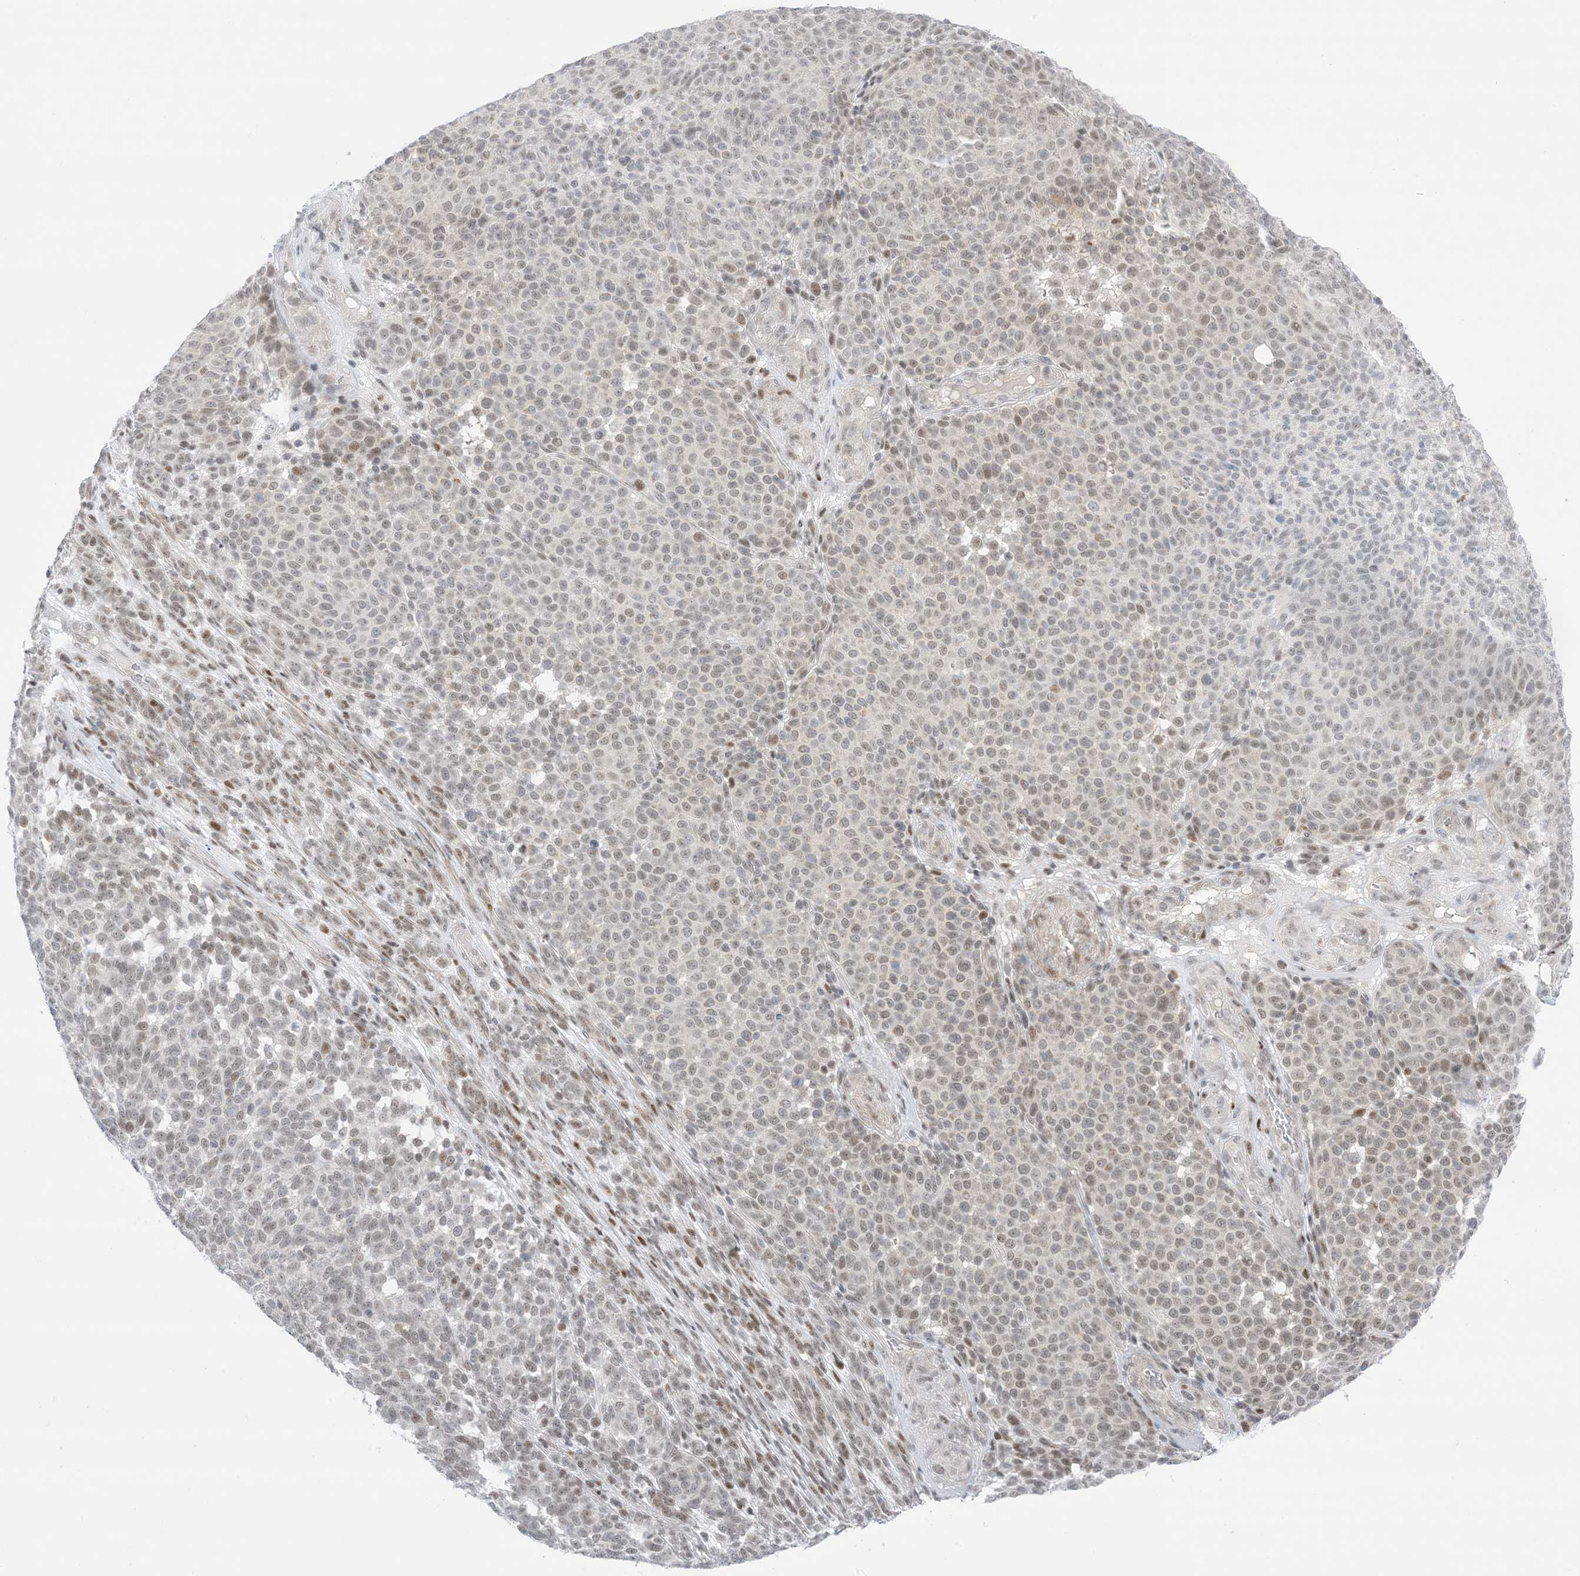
{"staining": {"intensity": "weak", "quantity": "25%-75%", "location": "nuclear"}, "tissue": "melanoma", "cell_type": "Tumor cells", "image_type": "cancer", "snomed": [{"axis": "morphology", "description": "Malignant melanoma, NOS"}, {"axis": "topography", "description": "Skin"}], "caption": "Immunohistochemical staining of melanoma displays weak nuclear protein staining in about 25%-75% of tumor cells. The staining was performed using DAB, with brown indicating positive protein expression. Nuclei are stained blue with hematoxylin.", "gene": "TFPT", "patient": {"sex": "male", "age": 49}}